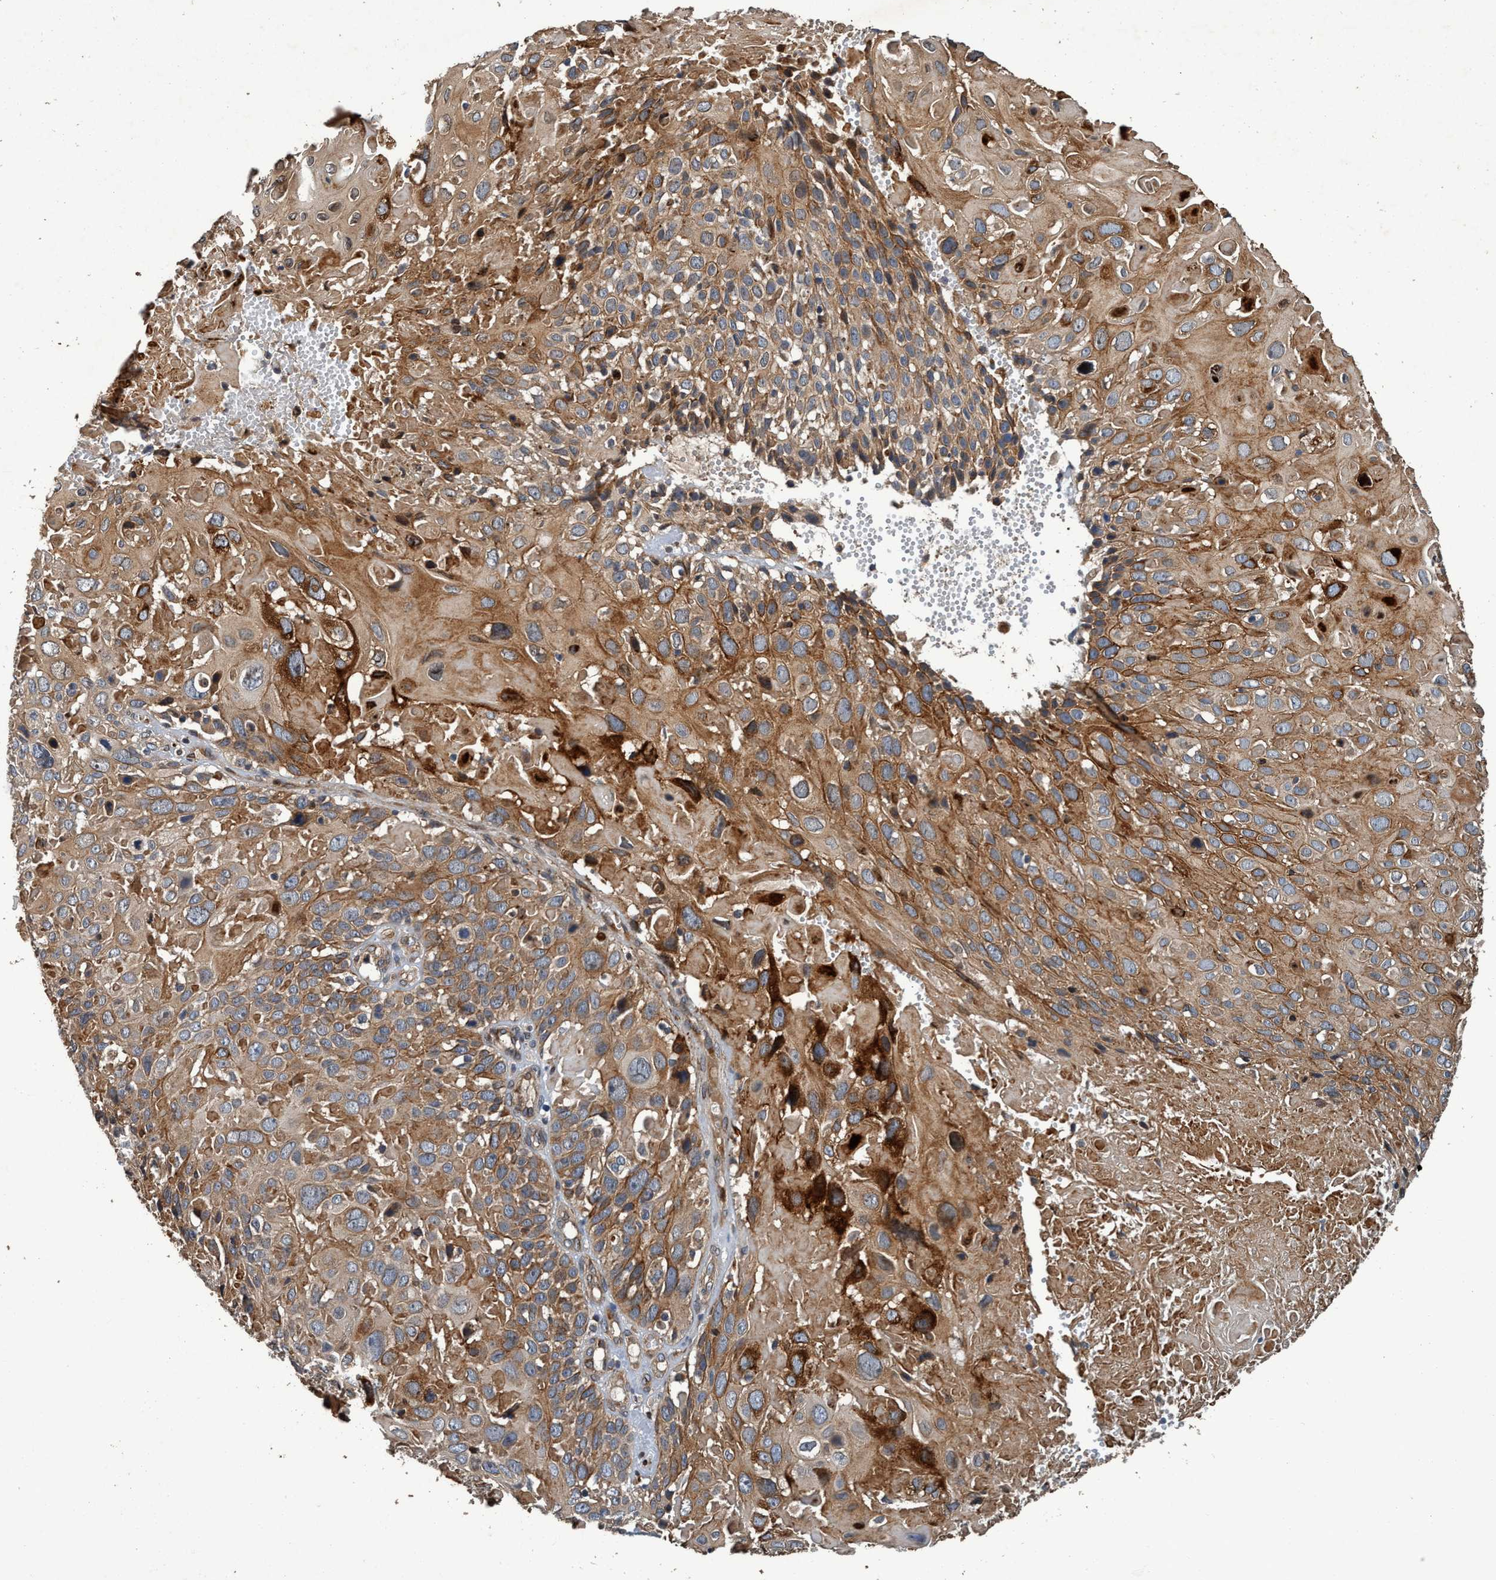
{"staining": {"intensity": "moderate", "quantity": ">75%", "location": "cytoplasmic/membranous"}, "tissue": "cervical cancer", "cell_type": "Tumor cells", "image_type": "cancer", "snomed": [{"axis": "morphology", "description": "Squamous cell carcinoma, NOS"}, {"axis": "topography", "description": "Cervix"}], "caption": "Moderate cytoplasmic/membranous protein positivity is appreciated in approximately >75% of tumor cells in squamous cell carcinoma (cervical).", "gene": "MACC1", "patient": {"sex": "female", "age": 74}}